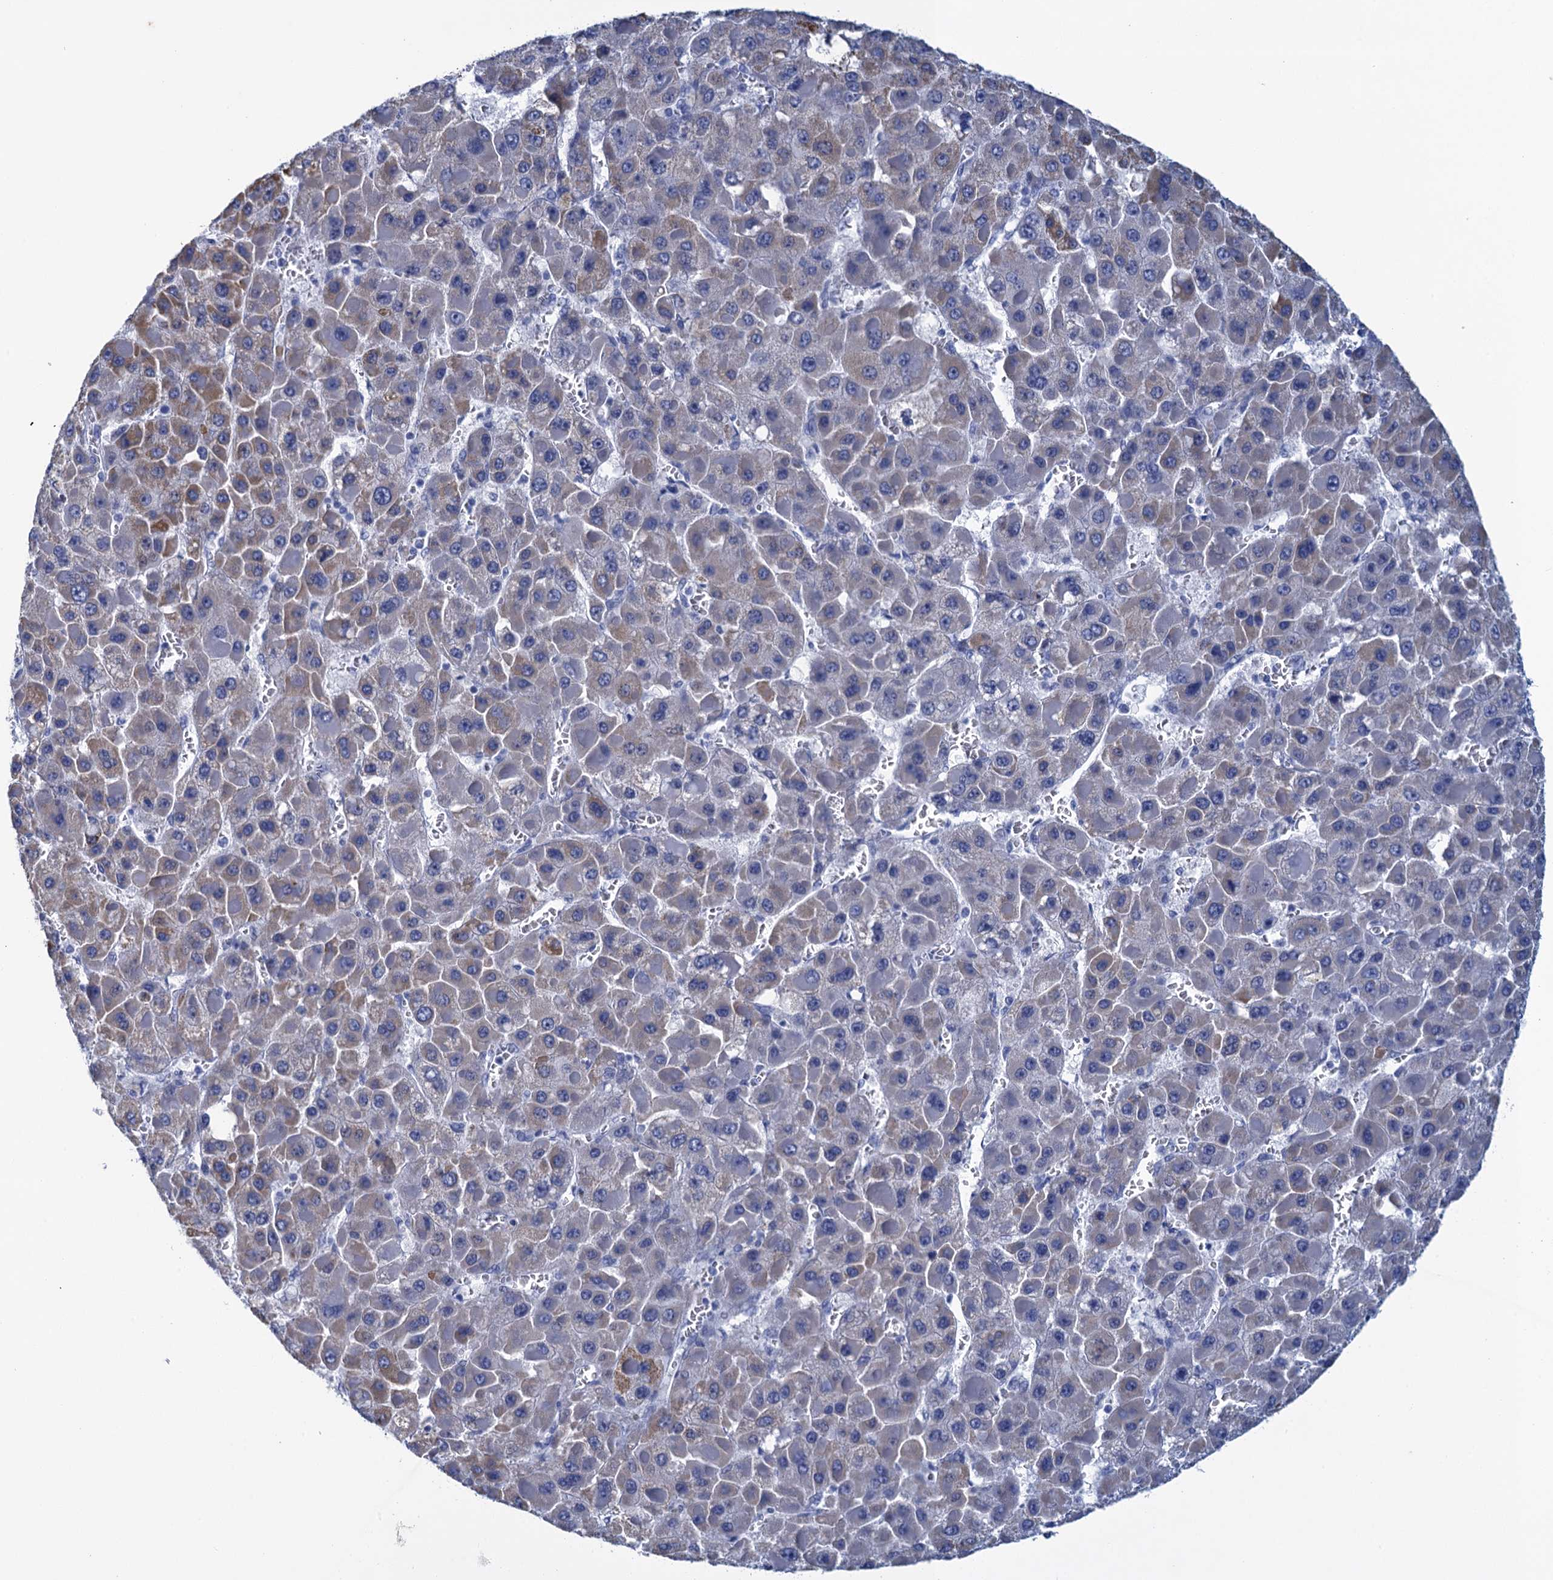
{"staining": {"intensity": "weak", "quantity": "<25%", "location": "cytoplasmic/membranous"}, "tissue": "liver cancer", "cell_type": "Tumor cells", "image_type": "cancer", "snomed": [{"axis": "morphology", "description": "Carcinoma, Hepatocellular, NOS"}, {"axis": "topography", "description": "Liver"}], "caption": "Protein analysis of hepatocellular carcinoma (liver) exhibits no significant expression in tumor cells.", "gene": "SCEL", "patient": {"sex": "female", "age": 73}}